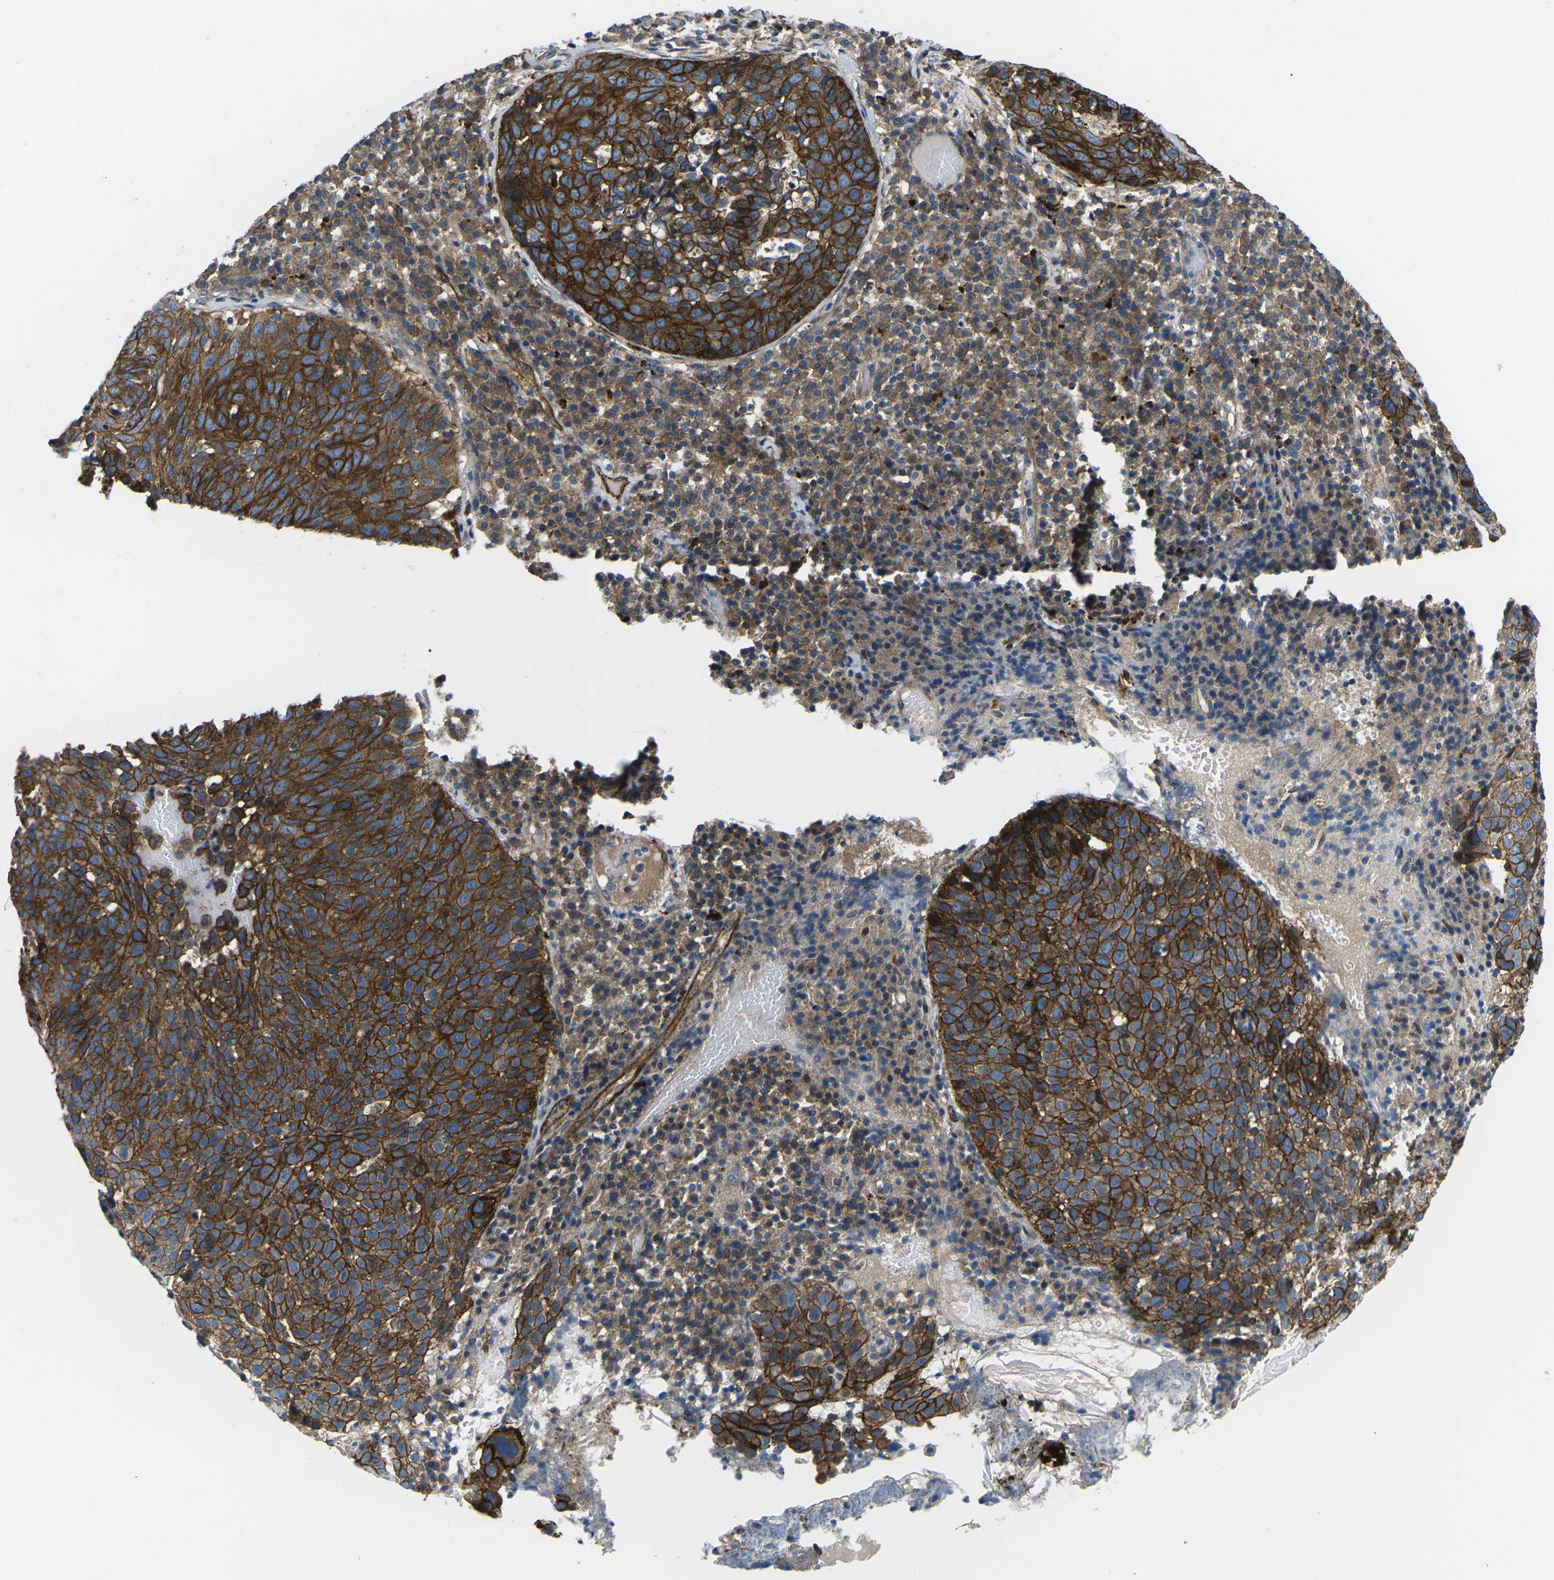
{"staining": {"intensity": "strong", "quantity": ">75%", "location": "cytoplasmic/membranous"}, "tissue": "skin cancer", "cell_type": "Tumor cells", "image_type": "cancer", "snomed": [{"axis": "morphology", "description": "Squamous cell carcinoma in situ, NOS"}, {"axis": "morphology", "description": "Squamous cell carcinoma, NOS"}, {"axis": "topography", "description": "Skin"}], "caption": "A brown stain shows strong cytoplasmic/membranous positivity of a protein in human skin cancer (squamous cell carcinoma in situ) tumor cells.", "gene": "DLG1", "patient": {"sex": "male", "age": 93}}